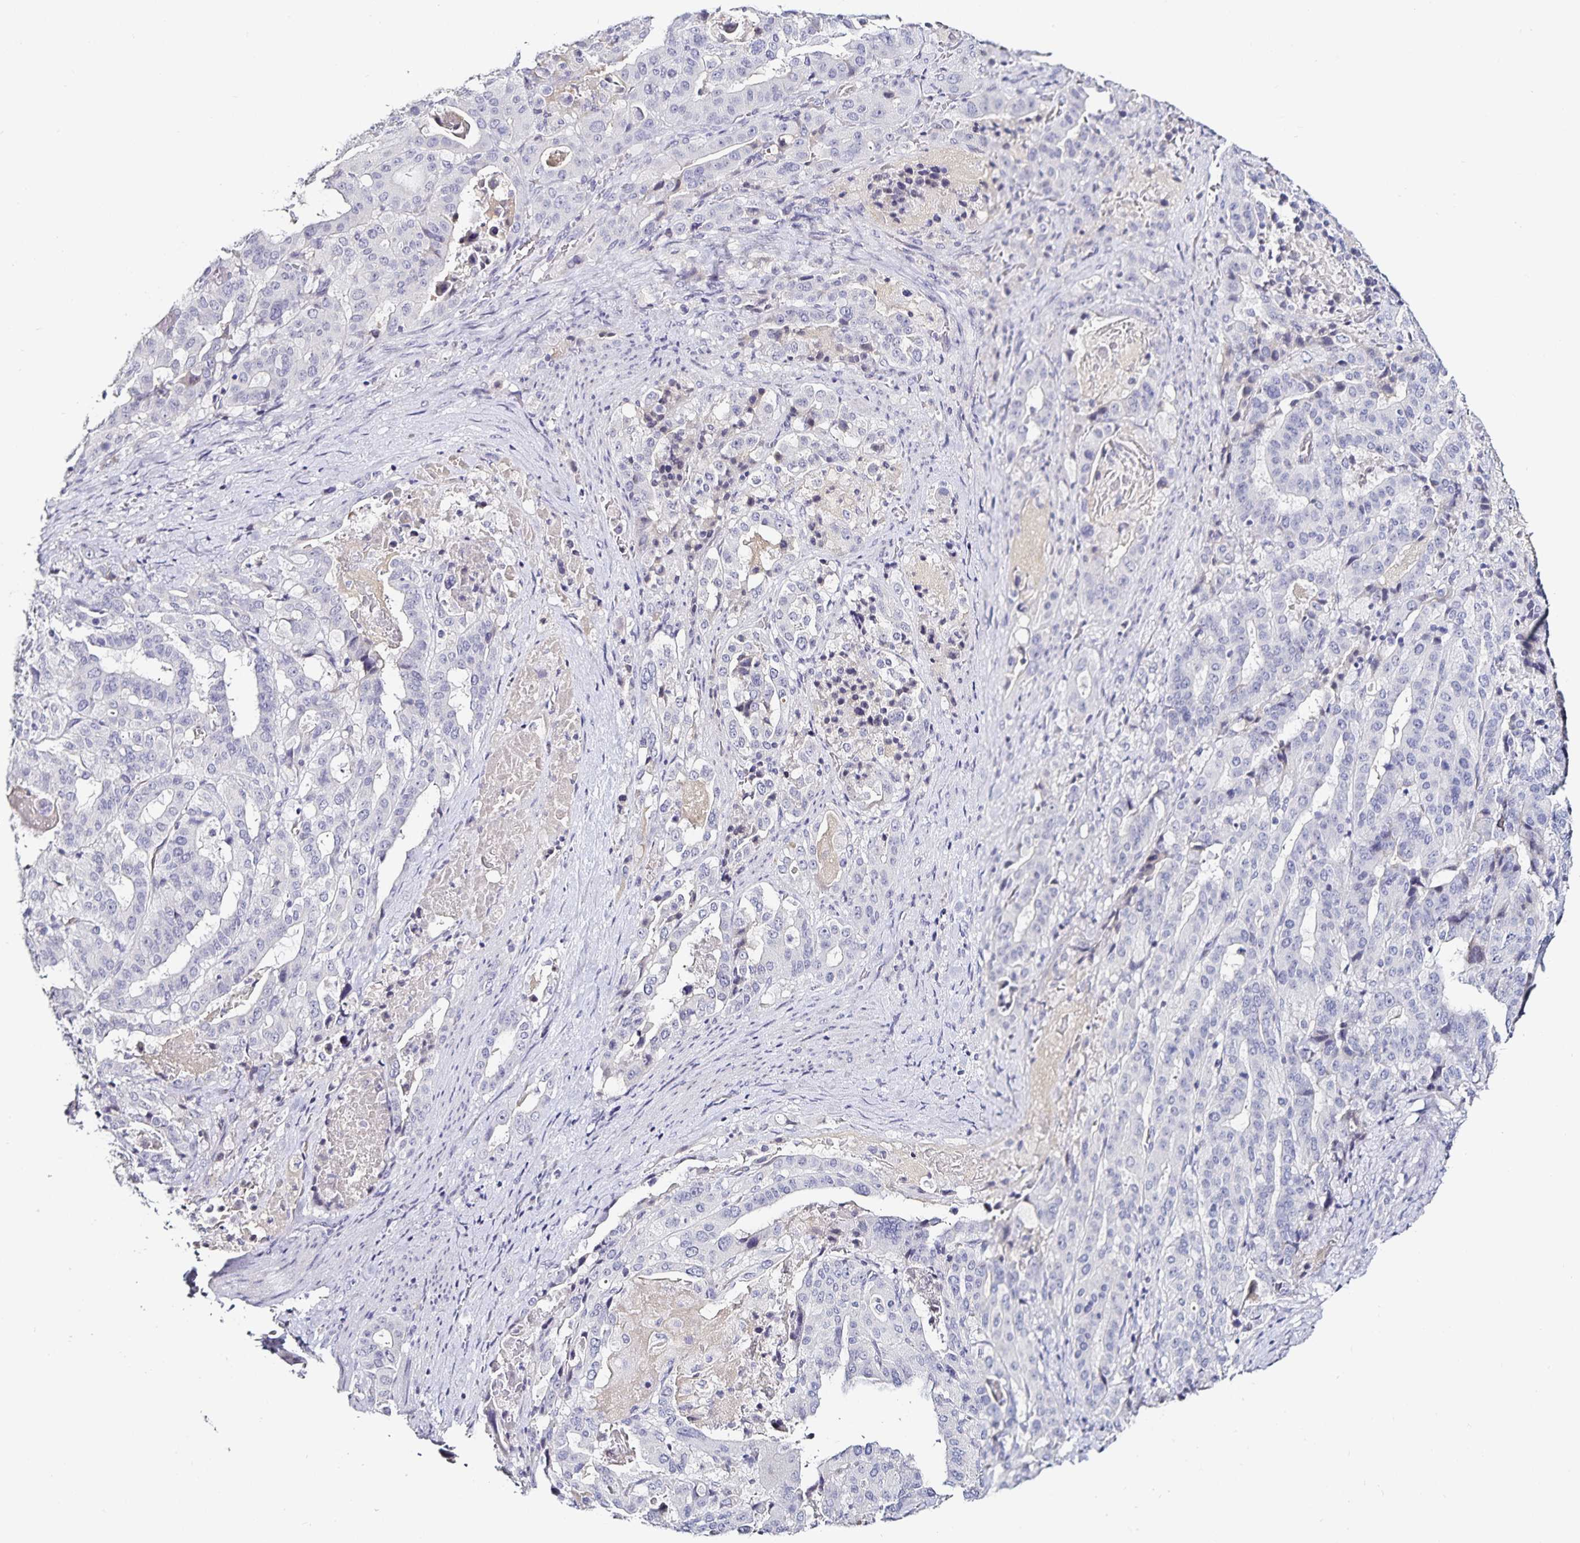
{"staining": {"intensity": "negative", "quantity": "none", "location": "none"}, "tissue": "stomach cancer", "cell_type": "Tumor cells", "image_type": "cancer", "snomed": [{"axis": "morphology", "description": "Adenocarcinoma, NOS"}, {"axis": "topography", "description": "Stomach"}], "caption": "Tumor cells are negative for protein expression in human adenocarcinoma (stomach).", "gene": "TTR", "patient": {"sex": "male", "age": 48}}